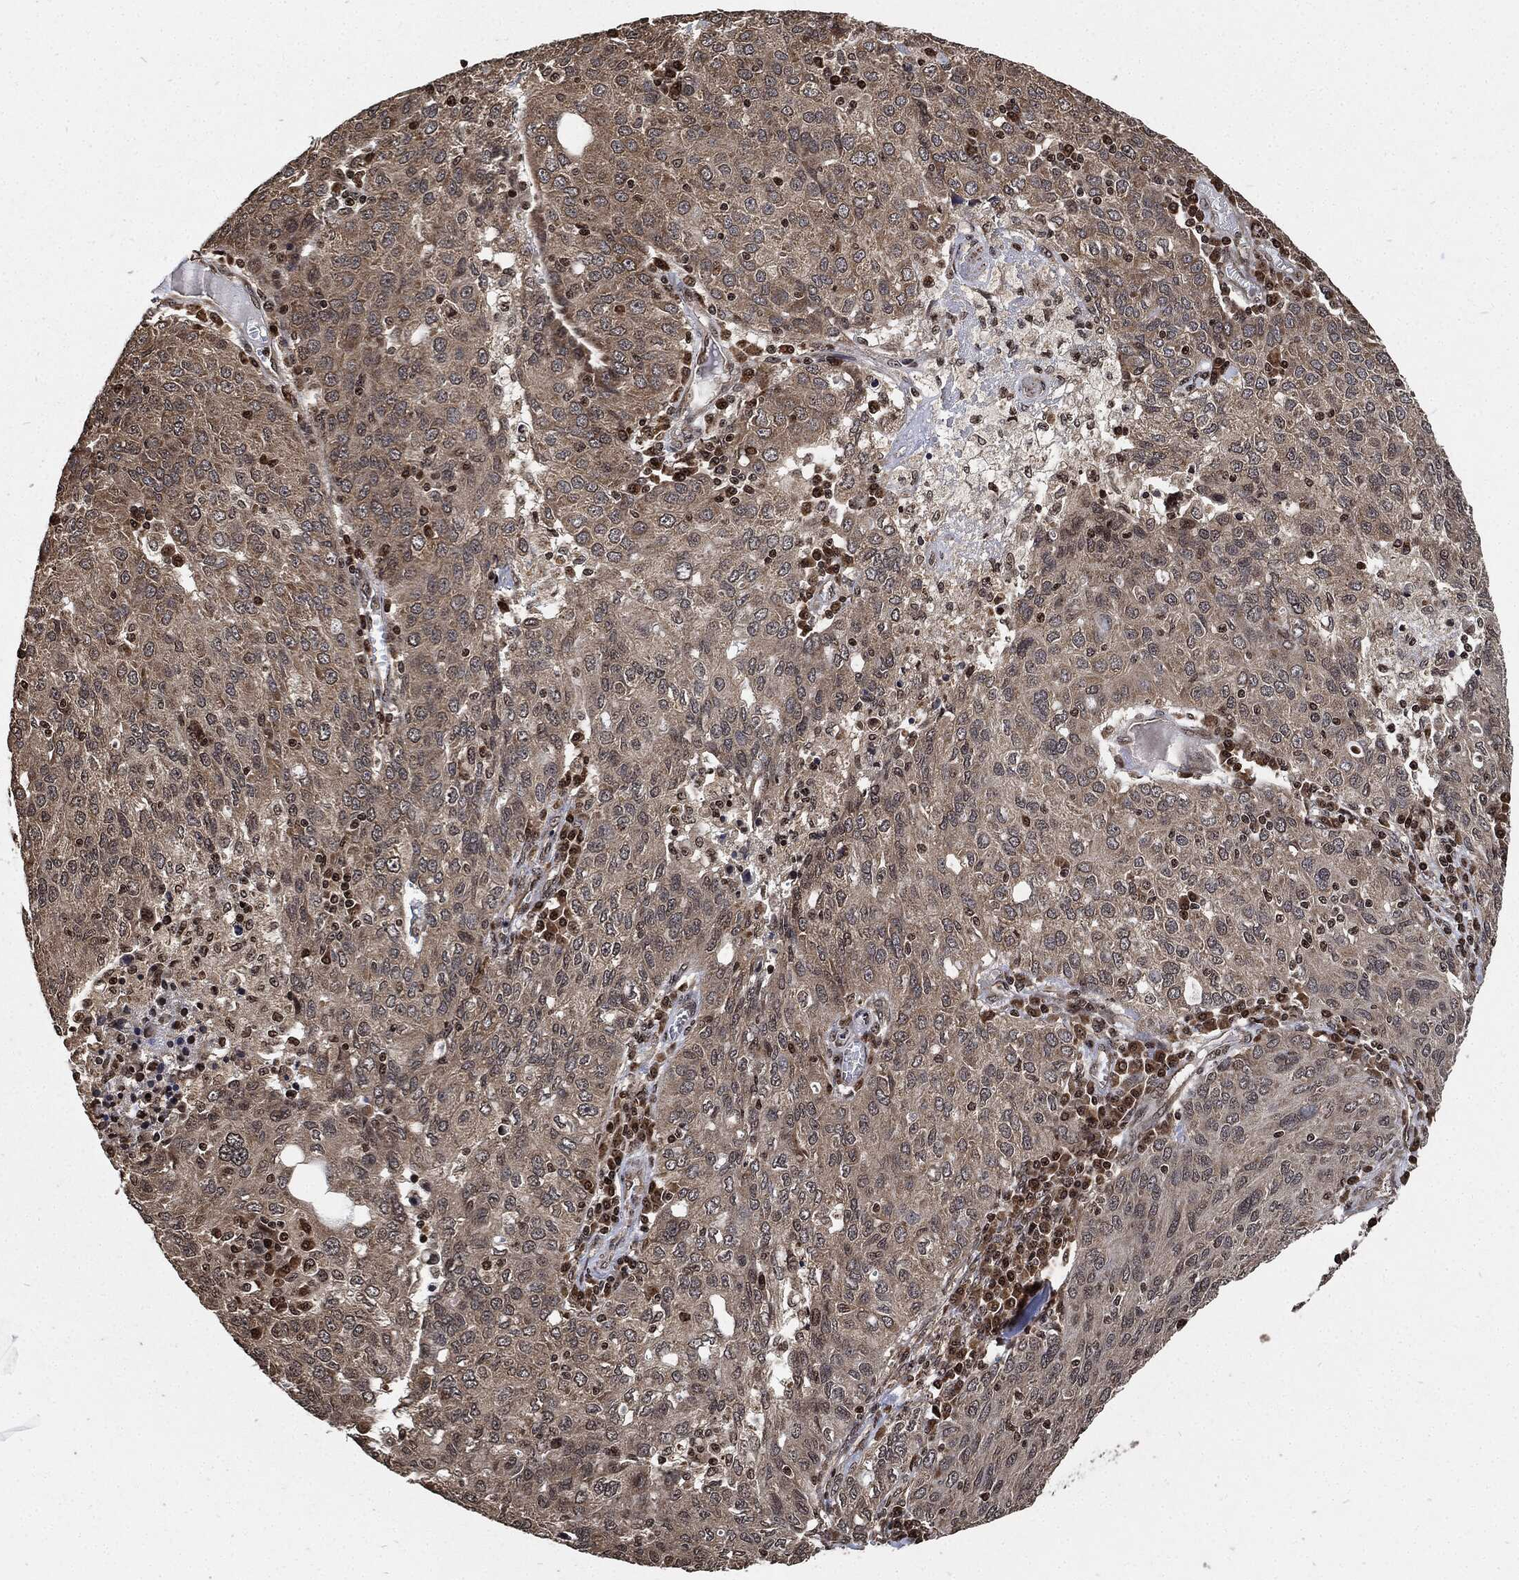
{"staining": {"intensity": "weak", "quantity": "<25%", "location": "cytoplasmic/membranous"}, "tissue": "ovarian cancer", "cell_type": "Tumor cells", "image_type": "cancer", "snomed": [{"axis": "morphology", "description": "Carcinoma, endometroid"}, {"axis": "topography", "description": "Ovary"}], "caption": "Immunohistochemistry (IHC) micrograph of neoplastic tissue: human ovarian cancer (endometroid carcinoma) stained with DAB displays no significant protein positivity in tumor cells.", "gene": "PDK1", "patient": {"sex": "female", "age": 50}}